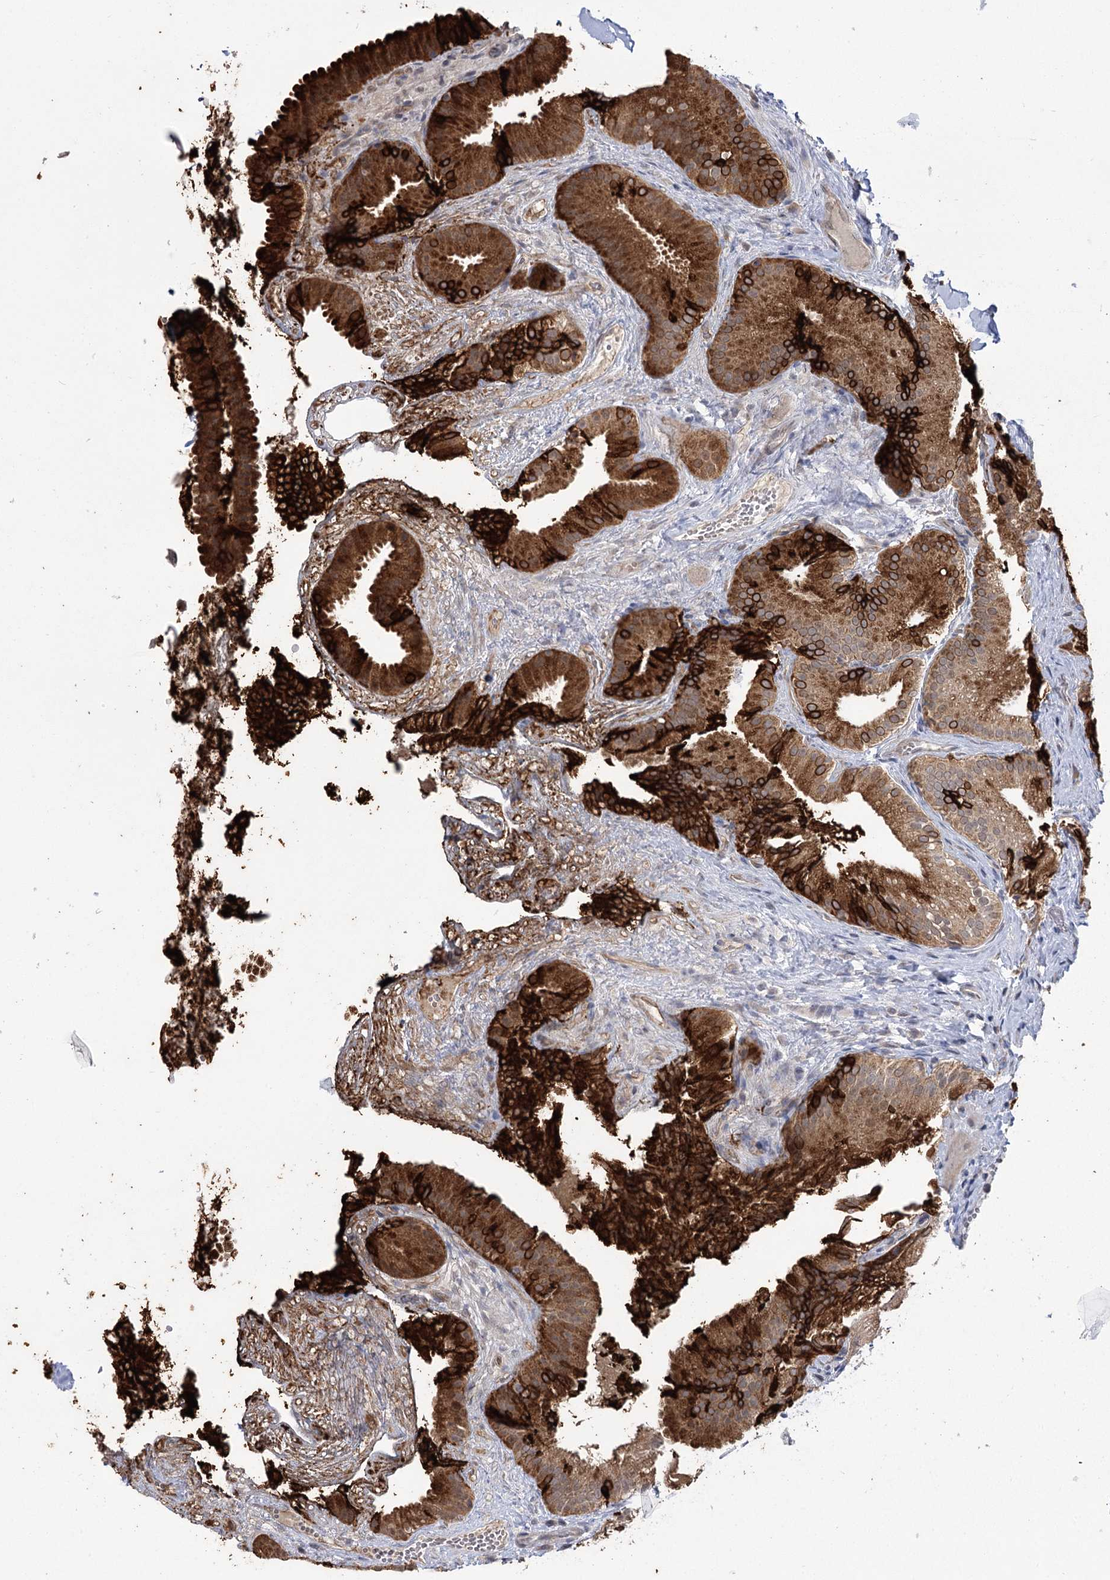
{"staining": {"intensity": "strong", "quantity": ">75%", "location": "cytoplasmic/membranous"}, "tissue": "gallbladder", "cell_type": "Glandular cells", "image_type": "normal", "snomed": [{"axis": "morphology", "description": "Normal tissue, NOS"}, {"axis": "topography", "description": "Gallbladder"}], "caption": "Immunohistochemical staining of benign gallbladder reveals >75% levels of strong cytoplasmic/membranous protein positivity in about >75% of glandular cells.", "gene": "PHYHIPL", "patient": {"sex": "female", "age": 30}}